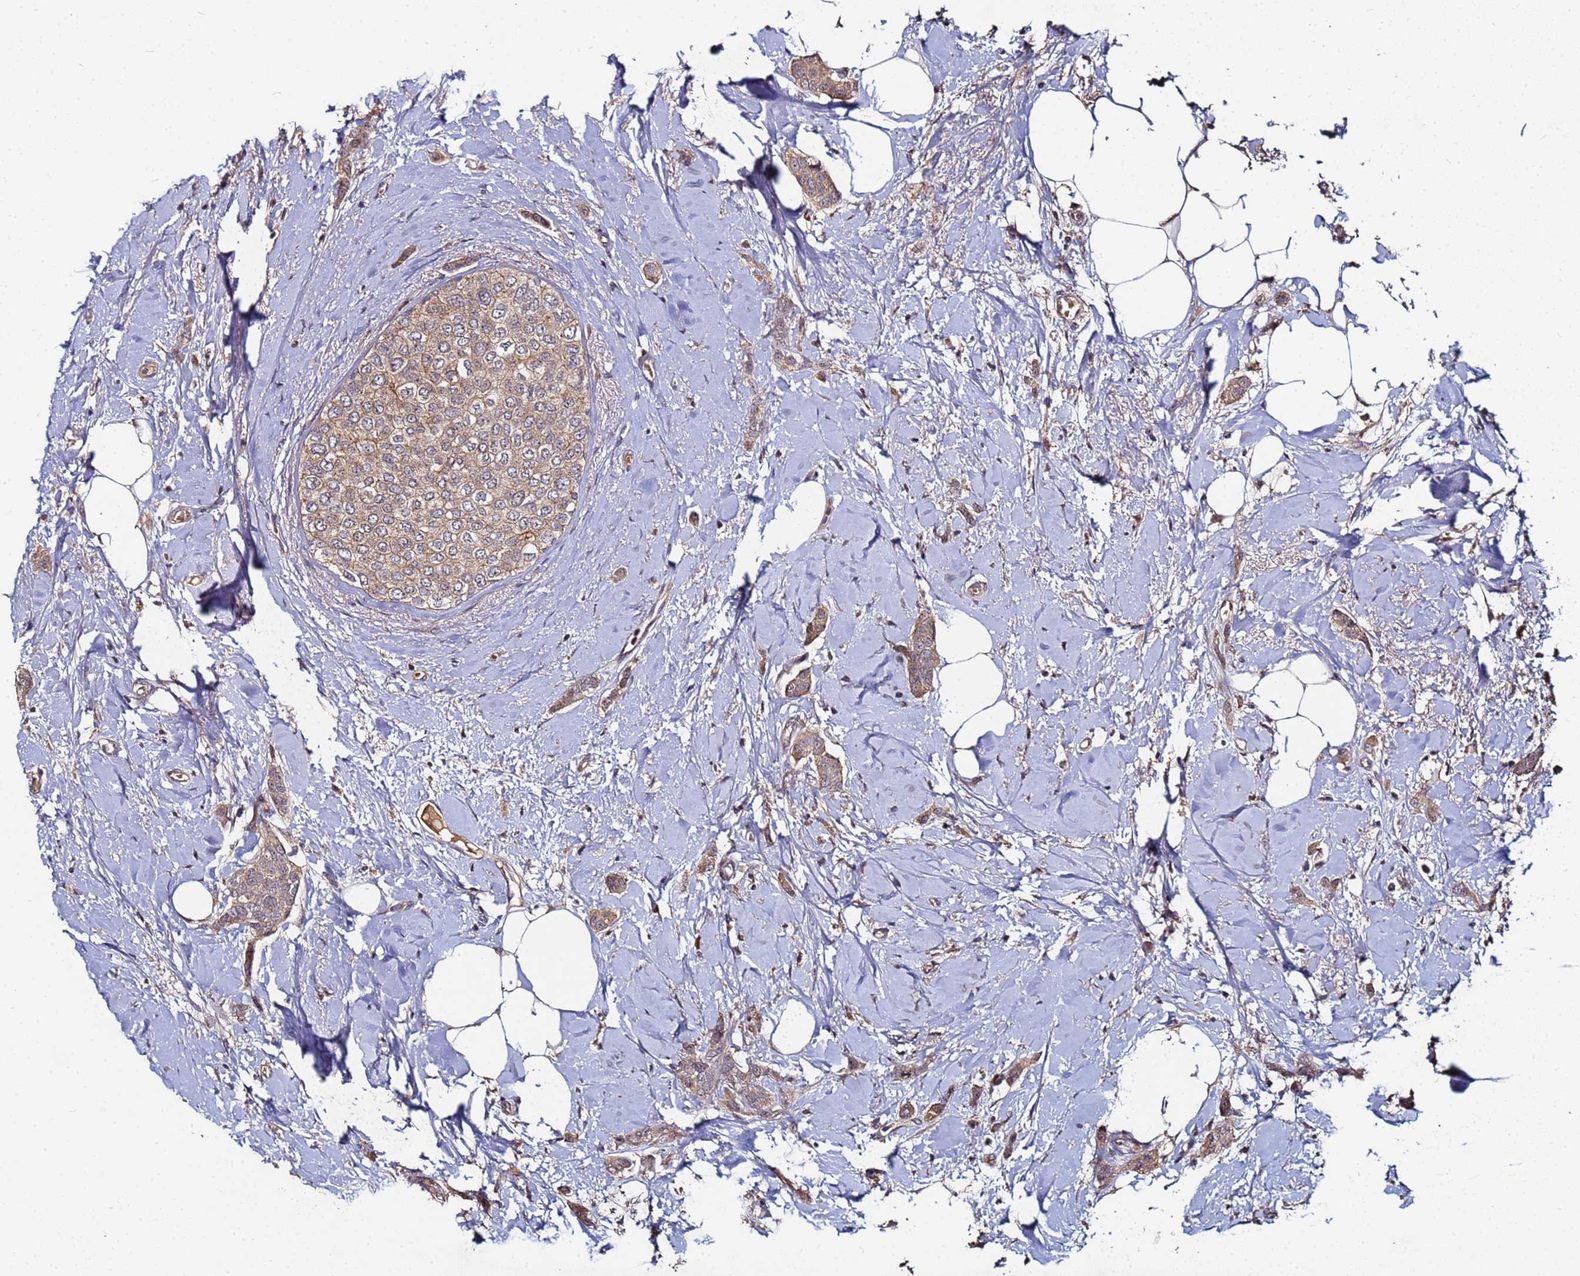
{"staining": {"intensity": "moderate", "quantity": ">75%", "location": "cytoplasmic/membranous,nuclear"}, "tissue": "breast cancer", "cell_type": "Tumor cells", "image_type": "cancer", "snomed": [{"axis": "morphology", "description": "Duct carcinoma"}, {"axis": "topography", "description": "Breast"}], "caption": "This is an image of IHC staining of infiltrating ductal carcinoma (breast), which shows moderate positivity in the cytoplasmic/membranous and nuclear of tumor cells.", "gene": "OSER1", "patient": {"sex": "female", "age": 72}}